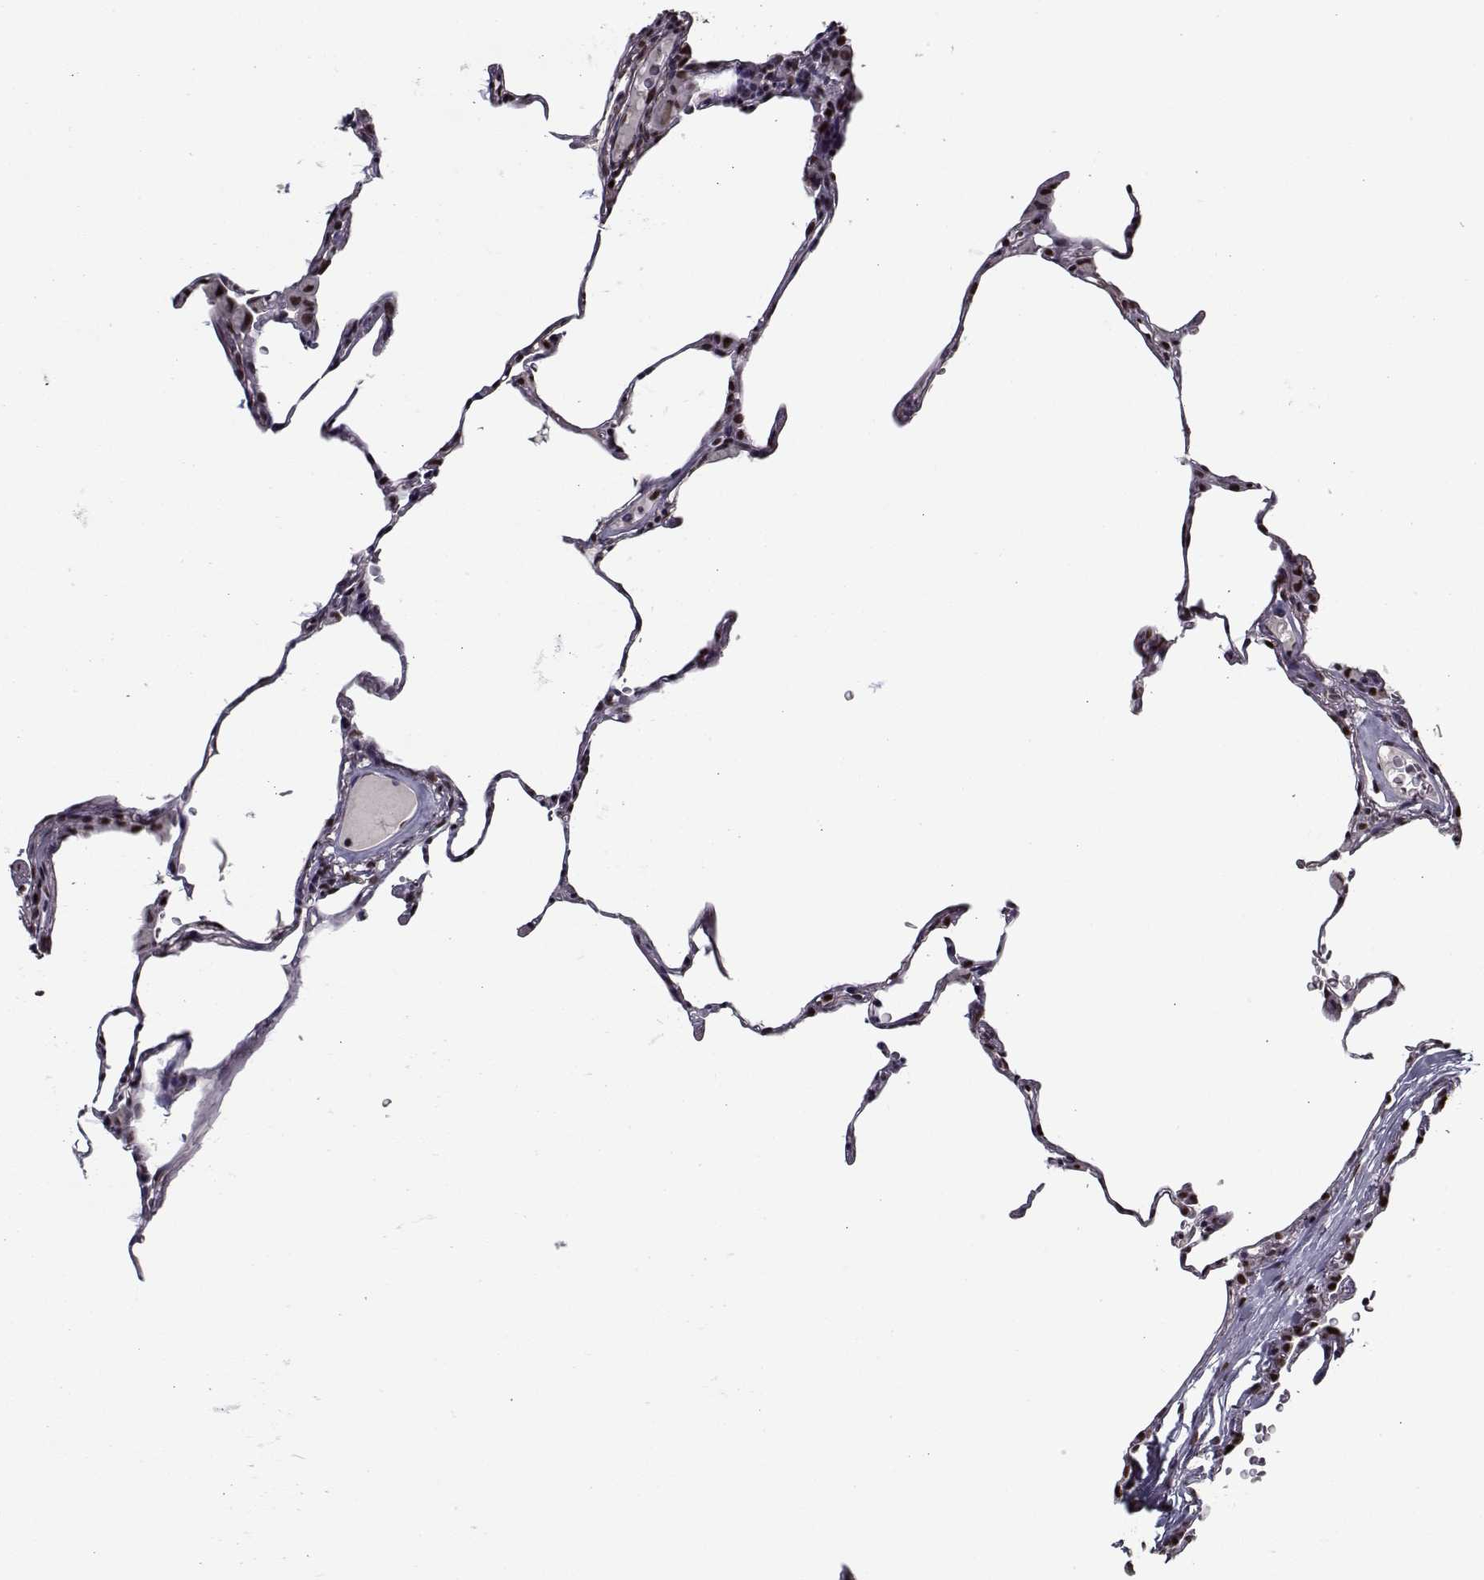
{"staining": {"intensity": "moderate", "quantity": "25%-75%", "location": "nuclear"}, "tissue": "lung", "cell_type": "Alveolar cells", "image_type": "normal", "snomed": [{"axis": "morphology", "description": "Normal tissue, NOS"}, {"axis": "topography", "description": "Lung"}], "caption": "This image reveals unremarkable lung stained with immunohistochemistry to label a protein in brown. The nuclear of alveolar cells show moderate positivity for the protein. Nuclei are counter-stained blue.", "gene": "PRMT1", "patient": {"sex": "female", "age": 57}}